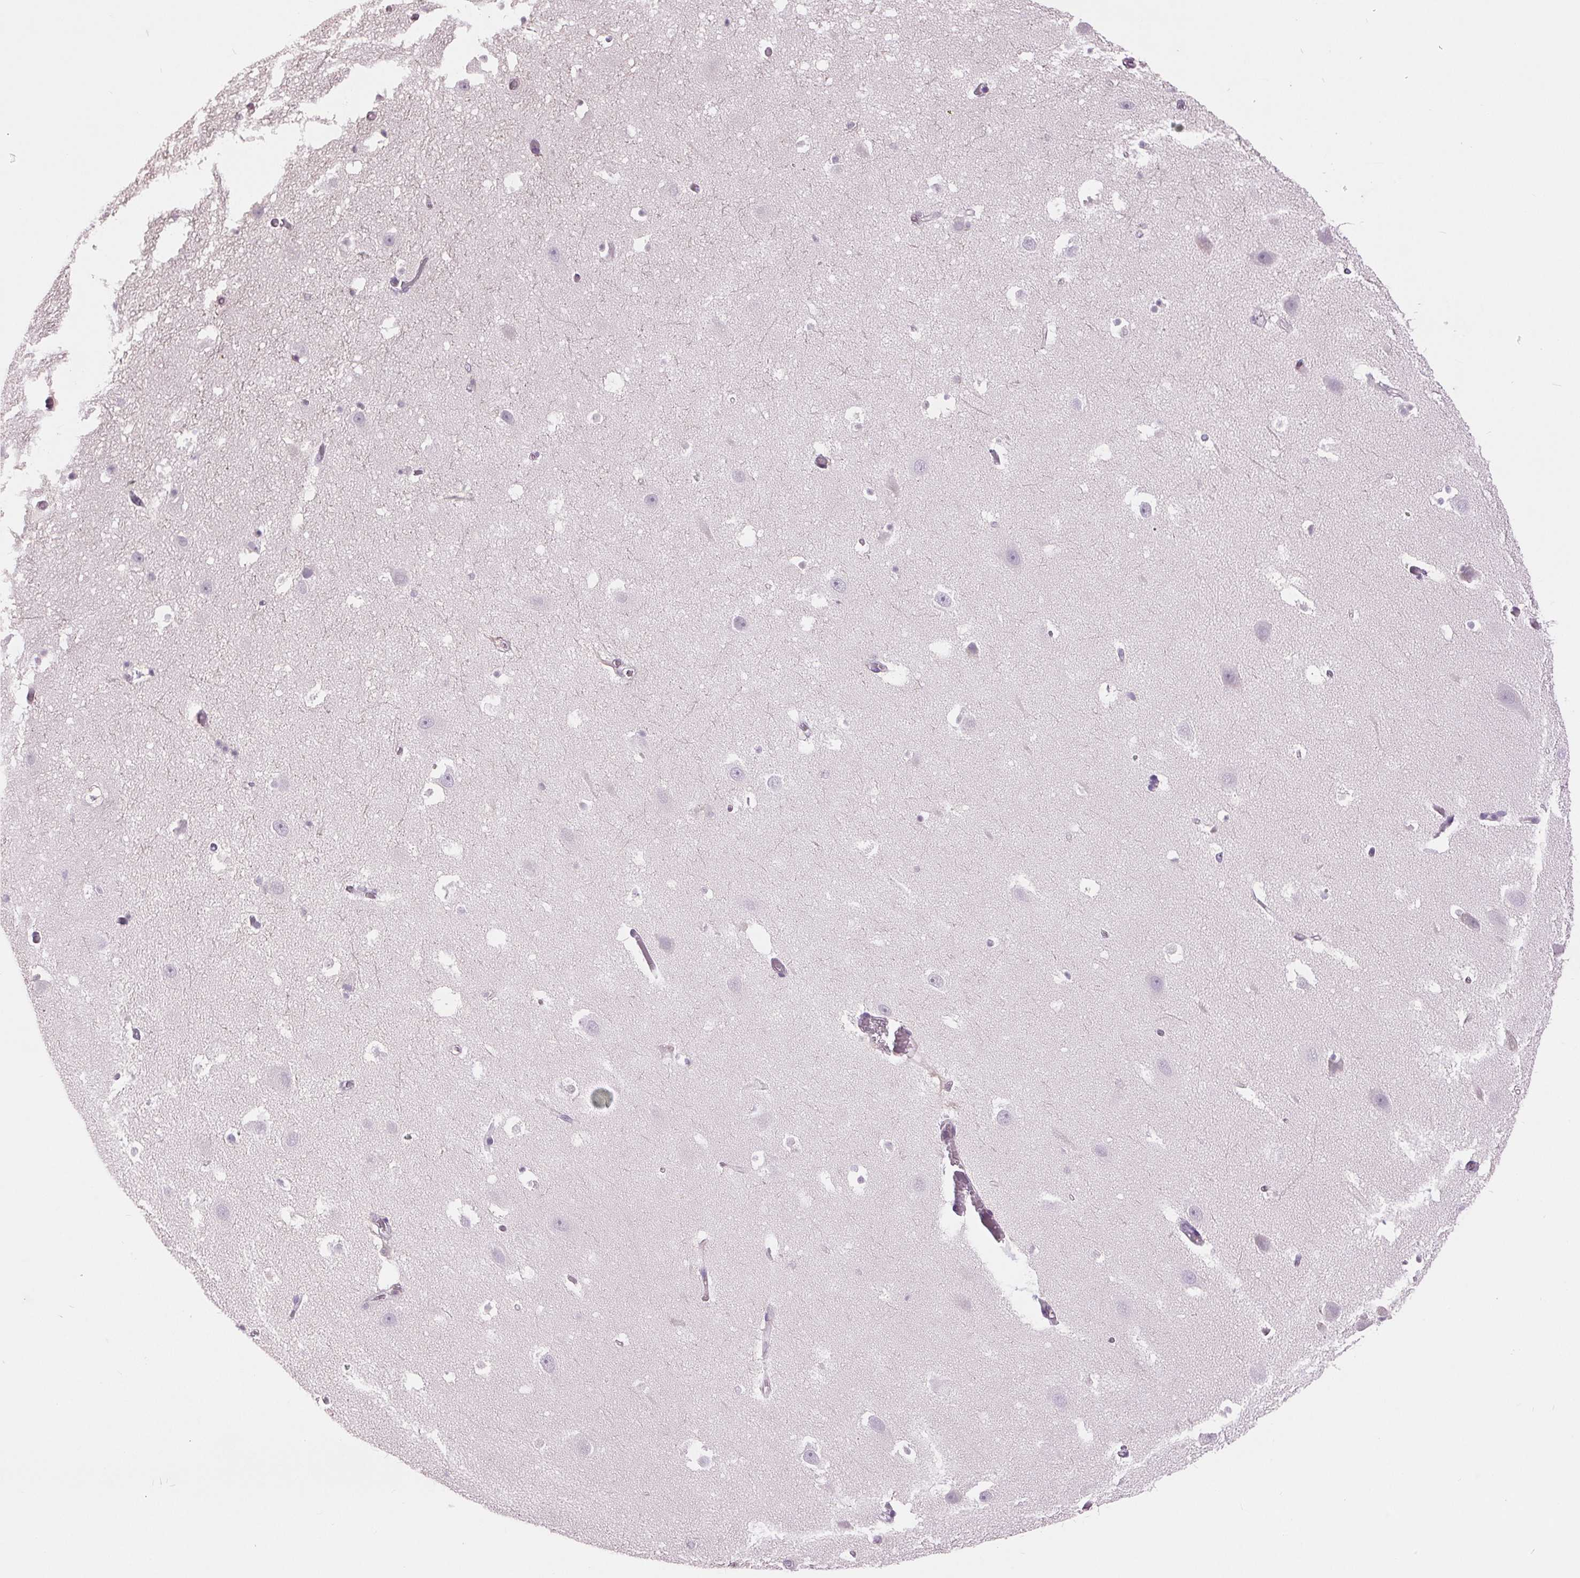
{"staining": {"intensity": "negative", "quantity": "none", "location": "none"}, "tissue": "hippocampus", "cell_type": "Glial cells", "image_type": "normal", "snomed": [{"axis": "morphology", "description": "Normal tissue, NOS"}, {"axis": "topography", "description": "Hippocampus"}], "caption": "This photomicrograph is of unremarkable hippocampus stained with immunohistochemistry (IHC) to label a protein in brown with the nuclei are counter-stained blue. There is no positivity in glial cells. (Stains: DAB (3,3'-diaminobenzidine) immunohistochemistry (IHC) with hematoxylin counter stain, Microscopy: brightfield microscopy at high magnification).", "gene": "FXYD4", "patient": {"sex": "male", "age": 26}}